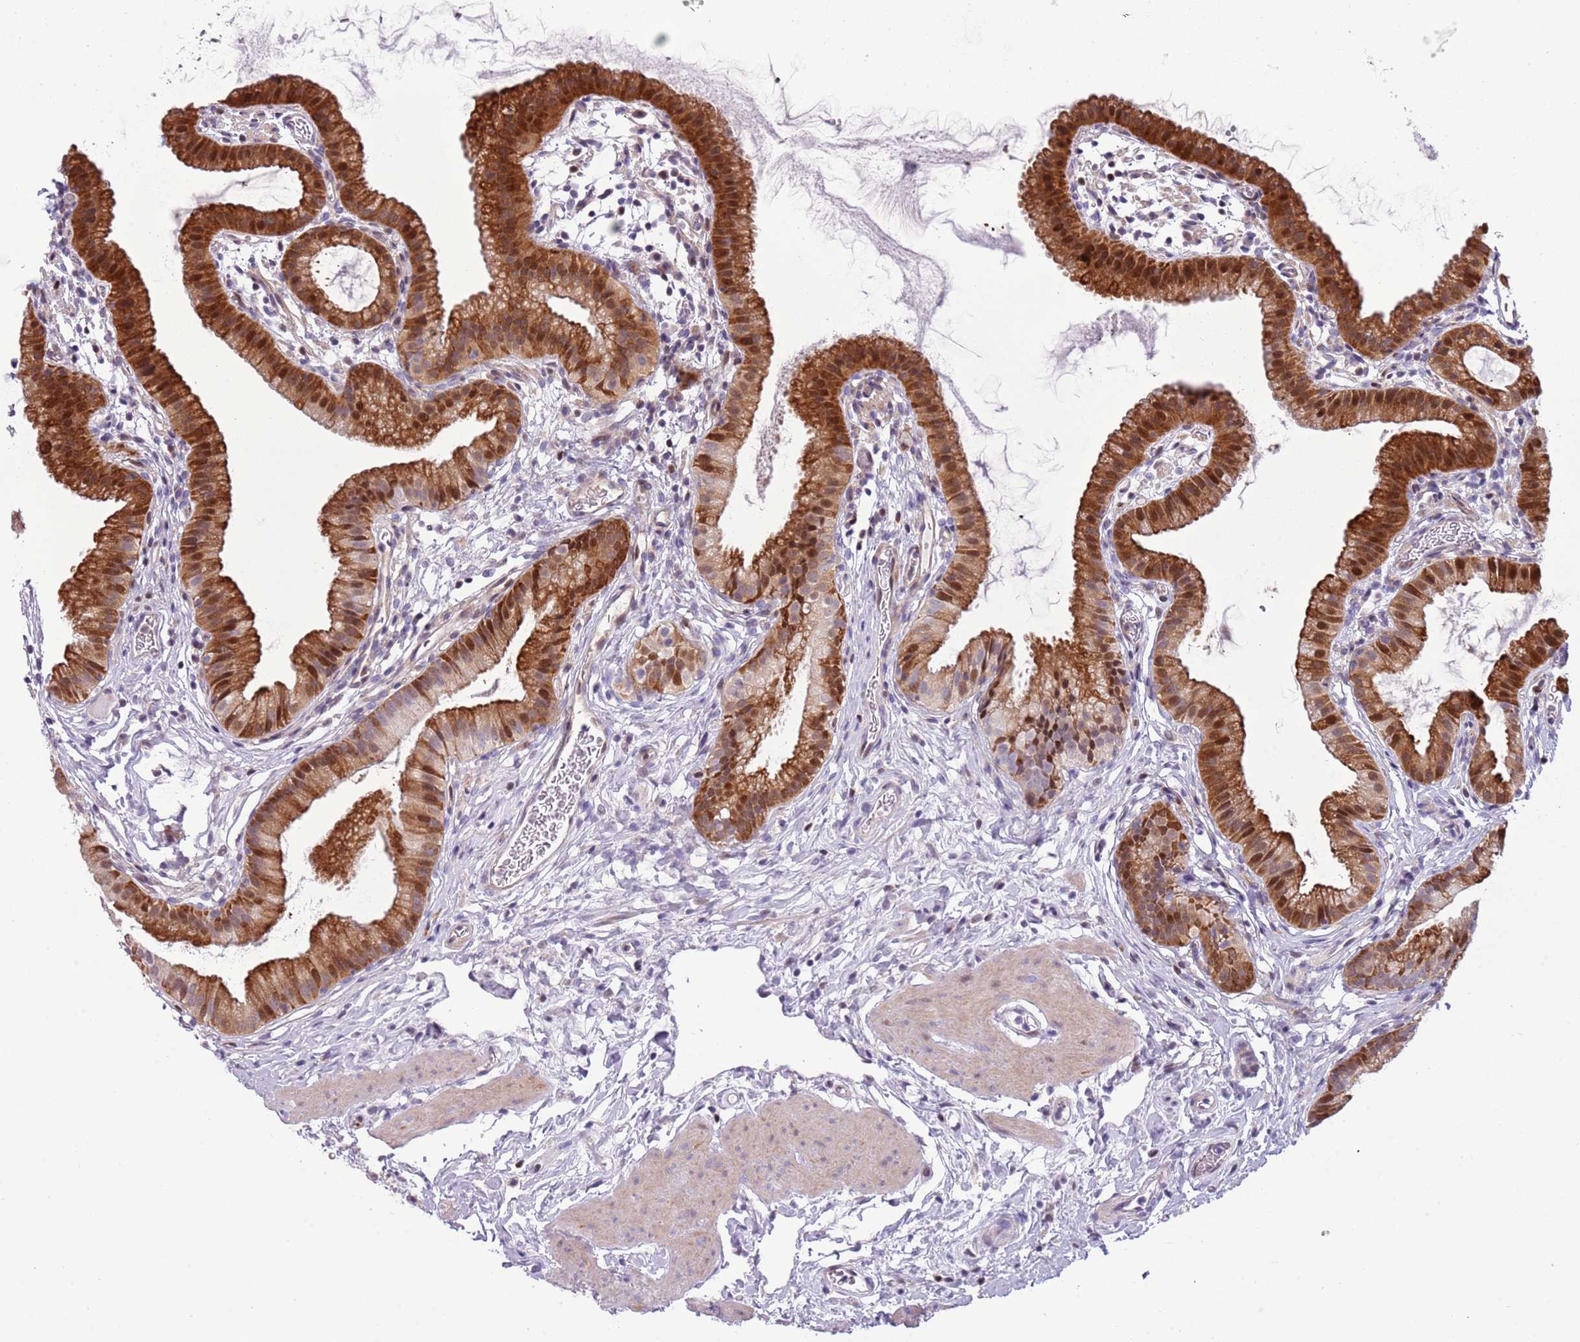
{"staining": {"intensity": "moderate", "quantity": ">75%", "location": "cytoplasmic/membranous,nuclear"}, "tissue": "gallbladder", "cell_type": "Glandular cells", "image_type": "normal", "snomed": [{"axis": "morphology", "description": "Normal tissue, NOS"}, {"axis": "topography", "description": "Gallbladder"}], "caption": "Glandular cells demonstrate medium levels of moderate cytoplasmic/membranous,nuclear staining in approximately >75% of cells in benign human gallbladder.", "gene": "NBPF4", "patient": {"sex": "female", "age": 46}}